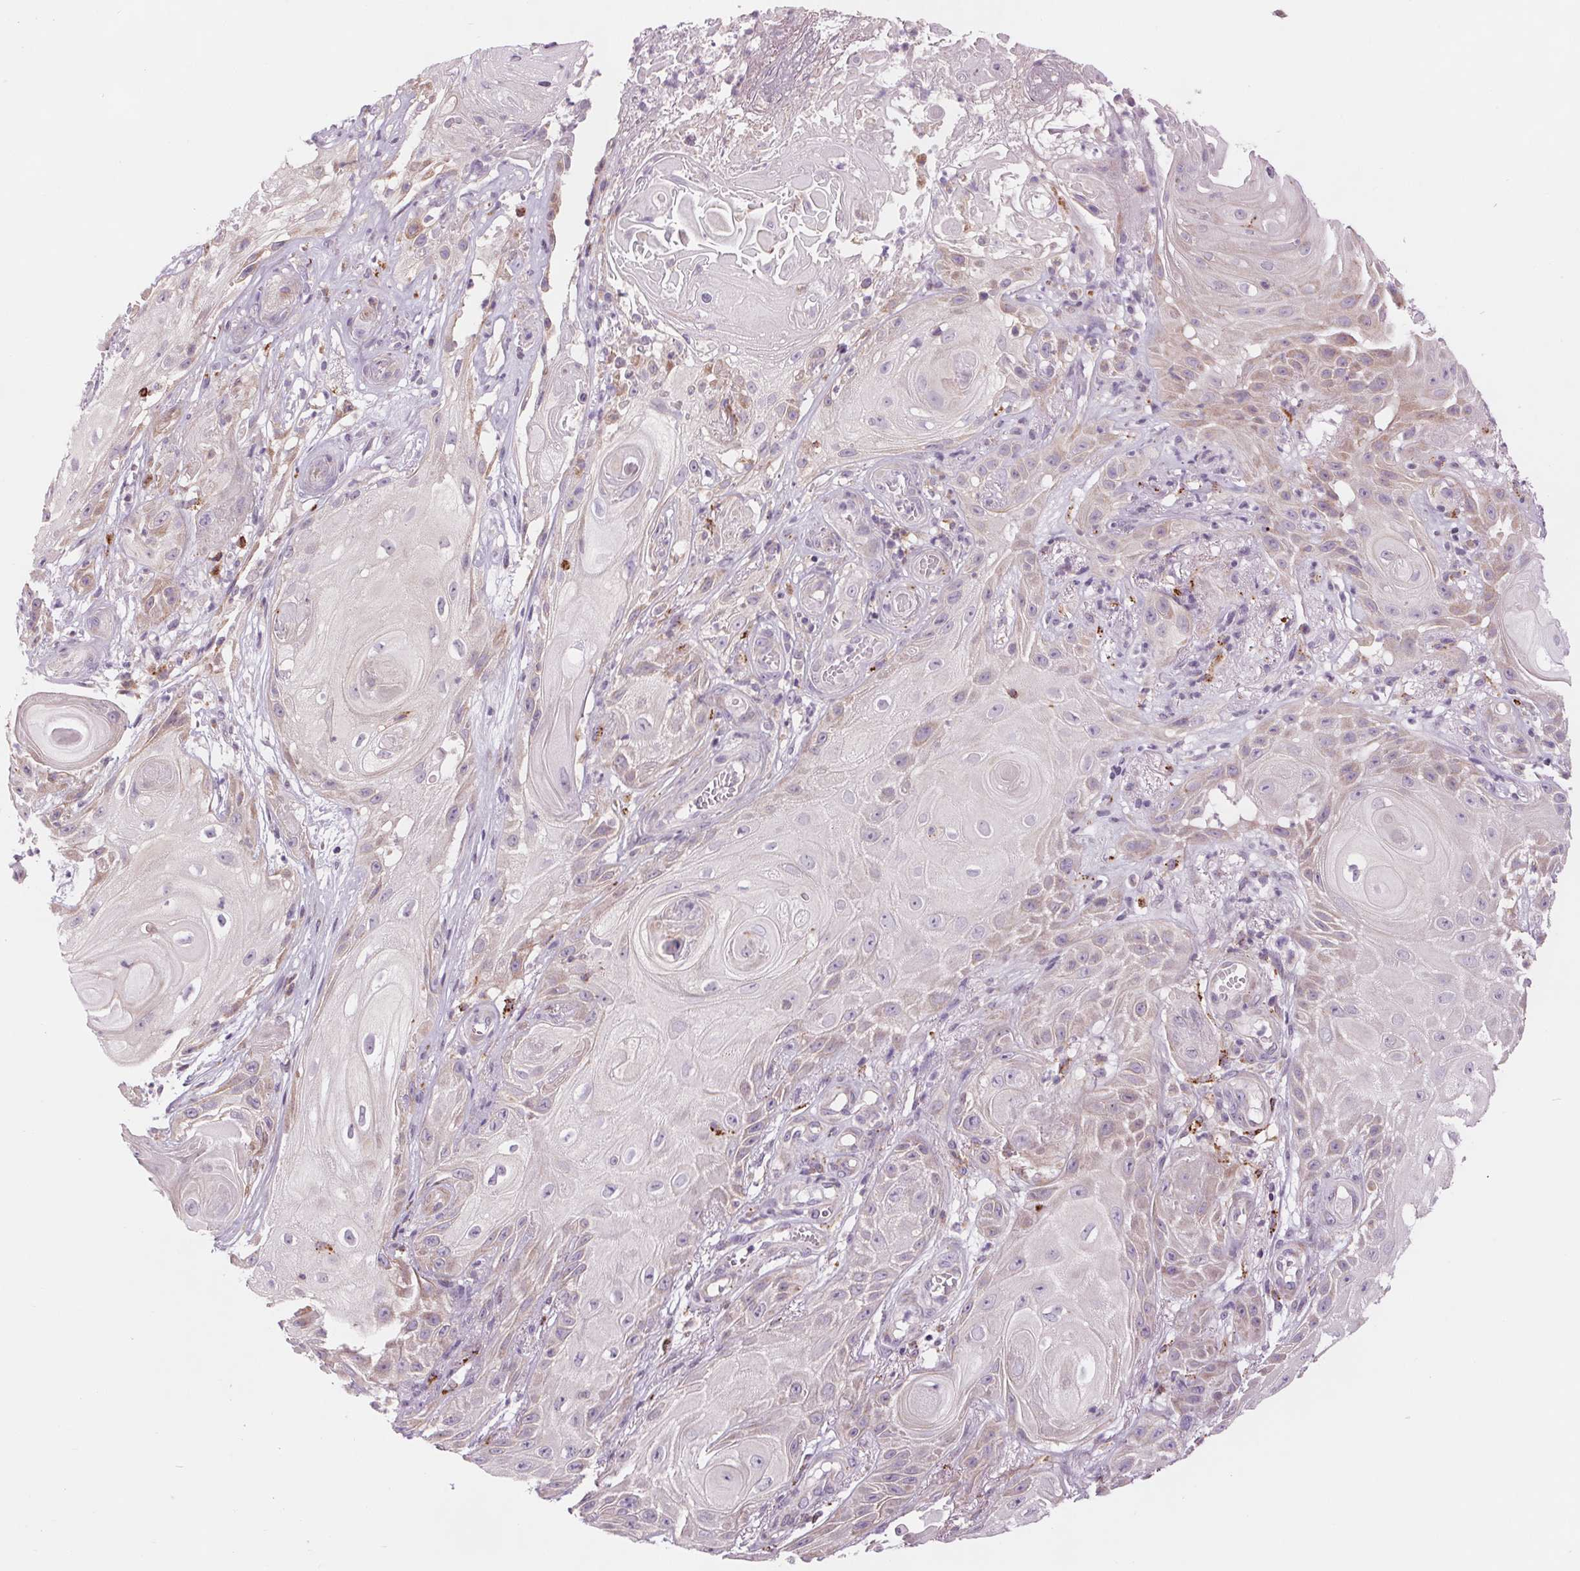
{"staining": {"intensity": "weak", "quantity": "<25%", "location": "cytoplasmic/membranous"}, "tissue": "skin cancer", "cell_type": "Tumor cells", "image_type": "cancer", "snomed": [{"axis": "morphology", "description": "Squamous cell carcinoma, NOS"}, {"axis": "topography", "description": "Skin"}], "caption": "This is an IHC micrograph of human skin cancer (squamous cell carcinoma). There is no positivity in tumor cells.", "gene": "SAMD5", "patient": {"sex": "male", "age": 62}}